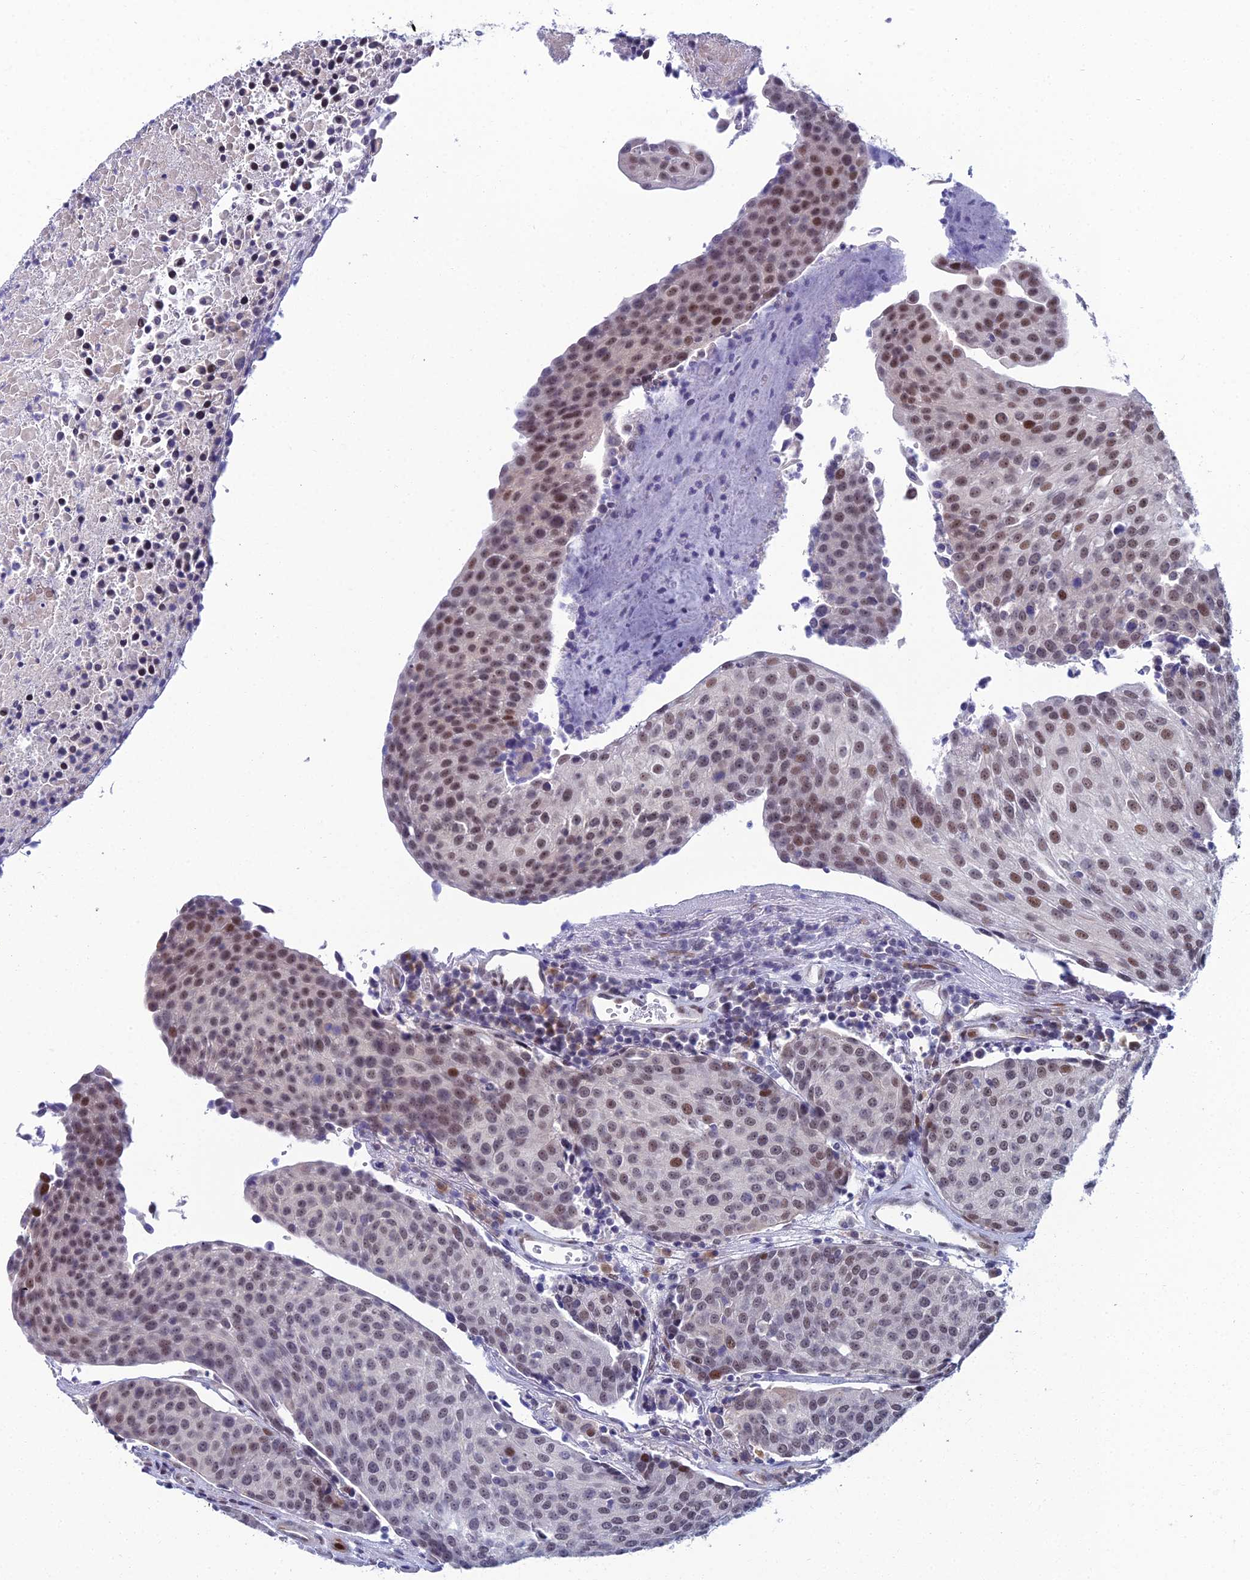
{"staining": {"intensity": "moderate", "quantity": "25%-75%", "location": "nuclear"}, "tissue": "urothelial cancer", "cell_type": "Tumor cells", "image_type": "cancer", "snomed": [{"axis": "morphology", "description": "Urothelial carcinoma, High grade"}, {"axis": "topography", "description": "Urinary bladder"}], "caption": "This is a micrograph of immunohistochemistry (IHC) staining of urothelial cancer, which shows moderate expression in the nuclear of tumor cells.", "gene": "ZNF668", "patient": {"sex": "female", "age": 85}}